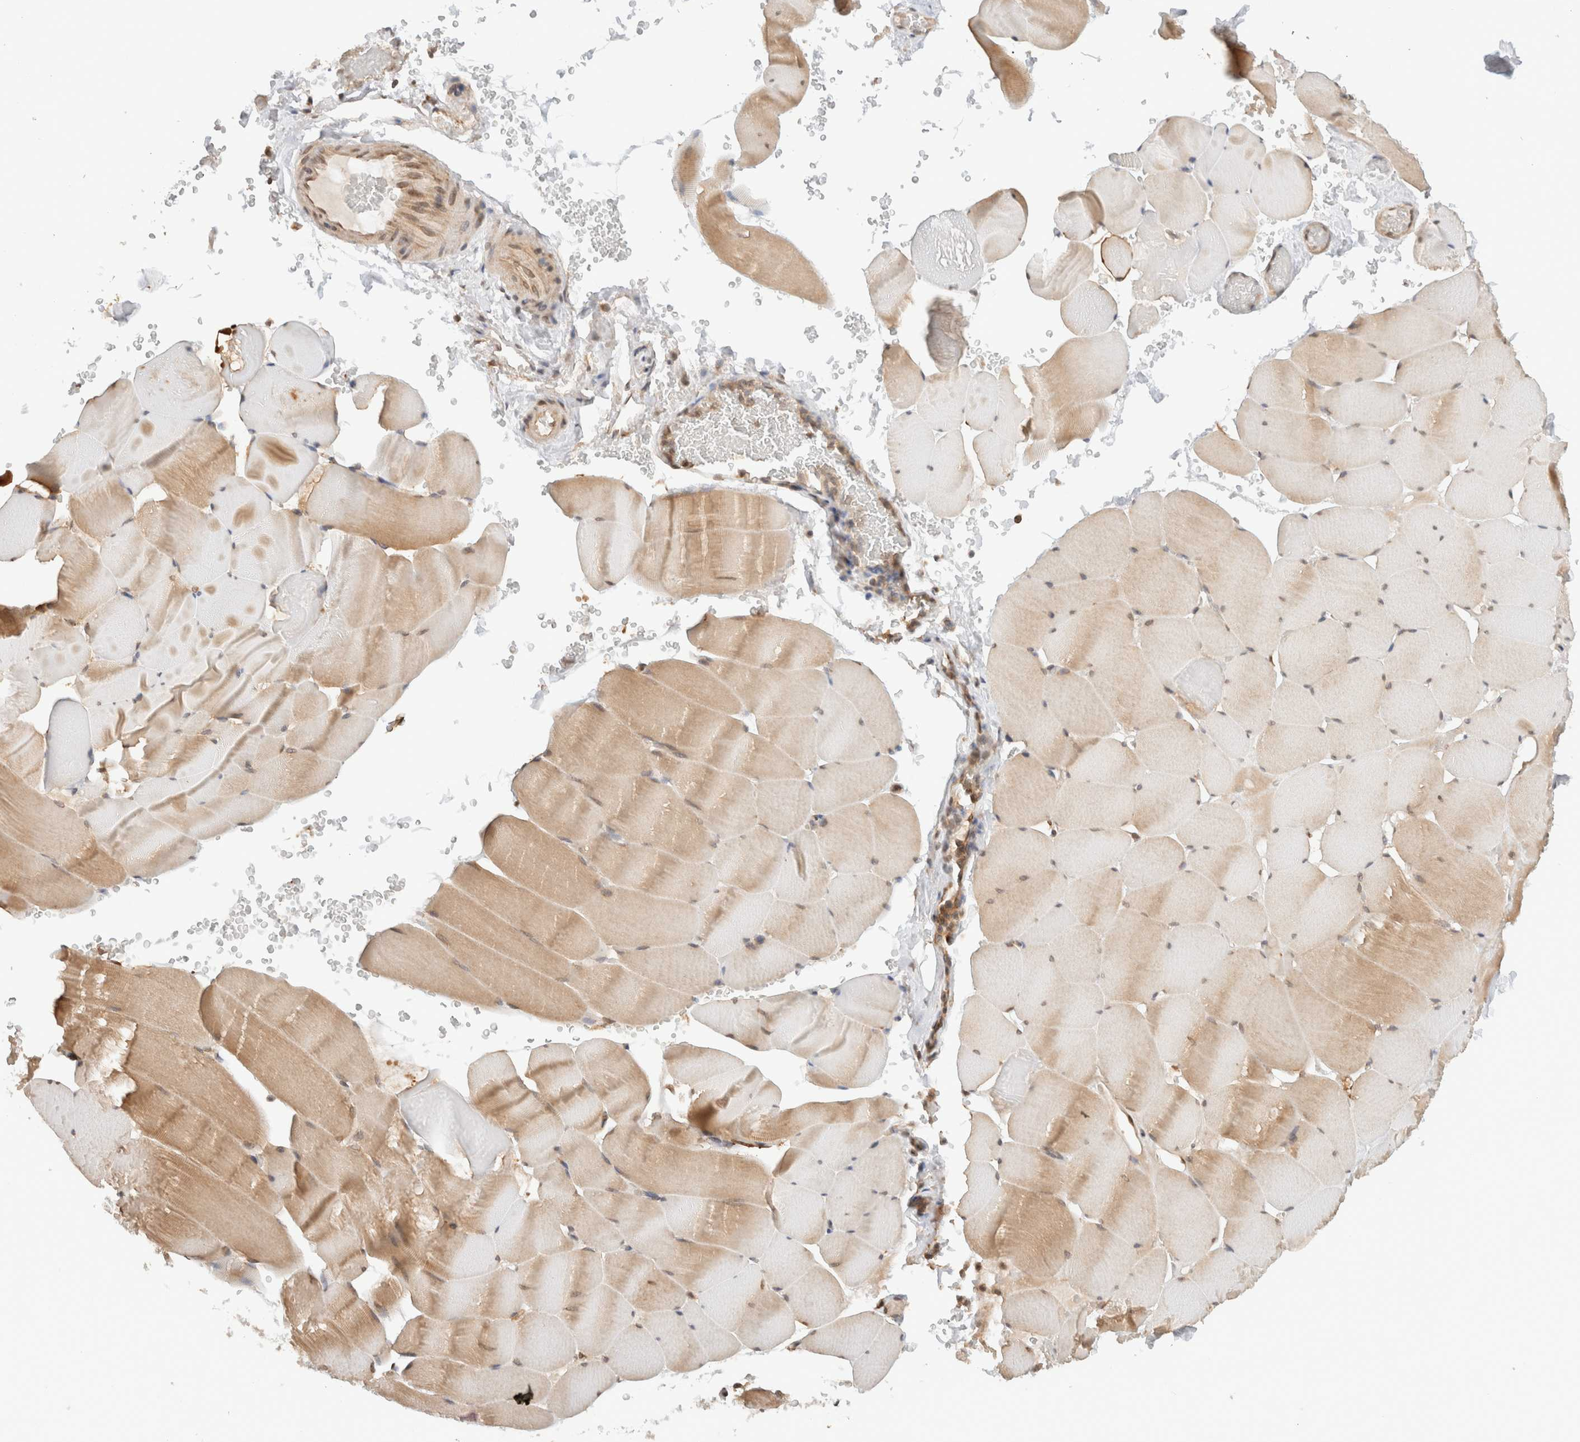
{"staining": {"intensity": "moderate", "quantity": "25%-75%", "location": "cytoplasmic/membranous"}, "tissue": "skeletal muscle", "cell_type": "Myocytes", "image_type": "normal", "snomed": [{"axis": "morphology", "description": "Normal tissue, NOS"}, {"axis": "topography", "description": "Skeletal muscle"}], "caption": "Moderate cytoplasmic/membranous expression is present in approximately 25%-75% of myocytes in unremarkable skeletal muscle.", "gene": "ARFGEF2", "patient": {"sex": "male", "age": 62}}